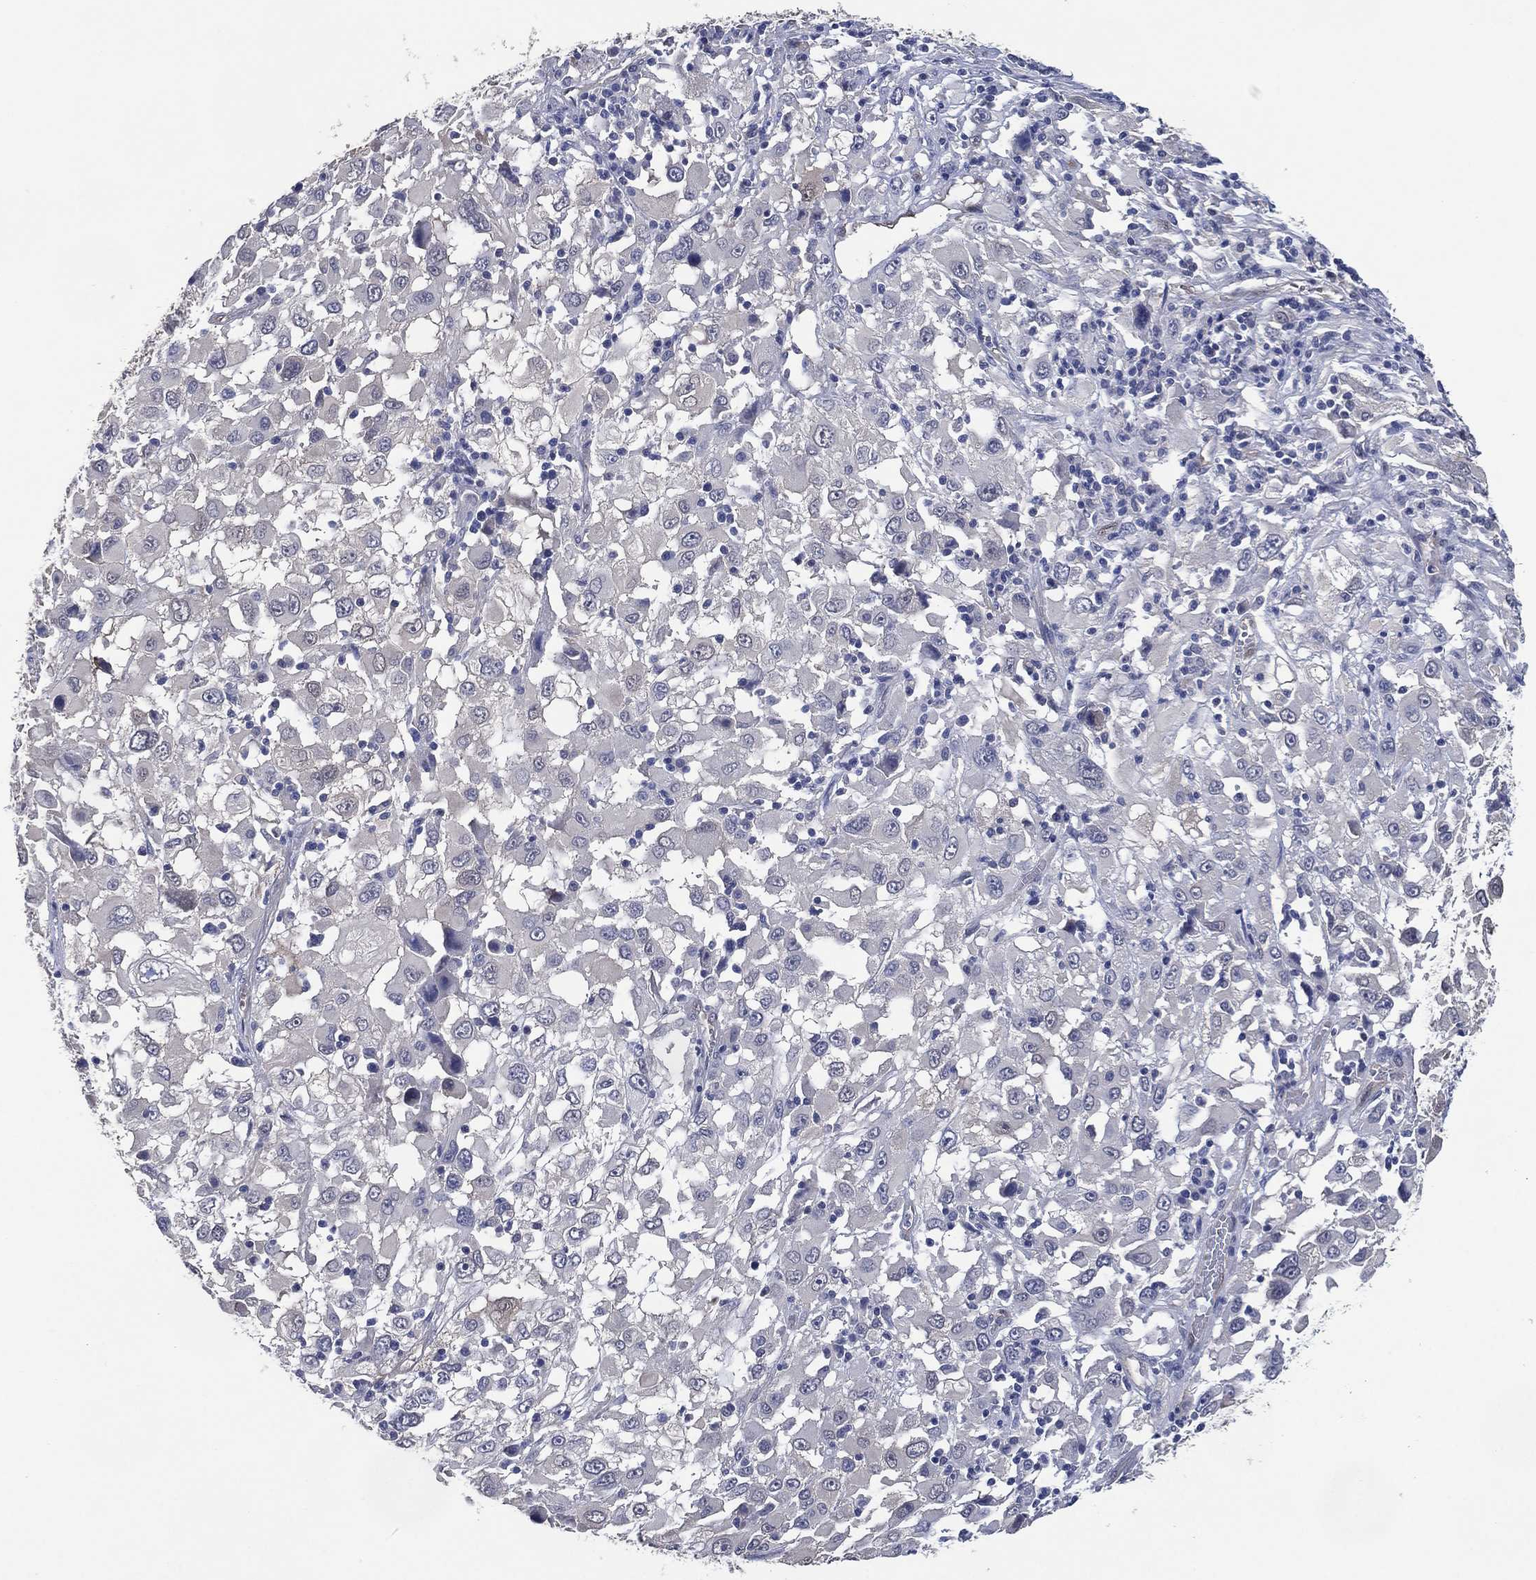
{"staining": {"intensity": "negative", "quantity": "none", "location": "none"}, "tissue": "melanoma", "cell_type": "Tumor cells", "image_type": "cancer", "snomed": [{"axis": "morphology", "description": "Malignant melanoma, Metastatic site"}, {"axis": "topography", "description": "Soft tissue"}], "caption": "DAB immunohistochemical staining of malignant melanoma (metastatic site) demonstrates no significant positivity in tumor cells.", "gene": "AK1", "patient": {"sex": "male", "age": 50}}